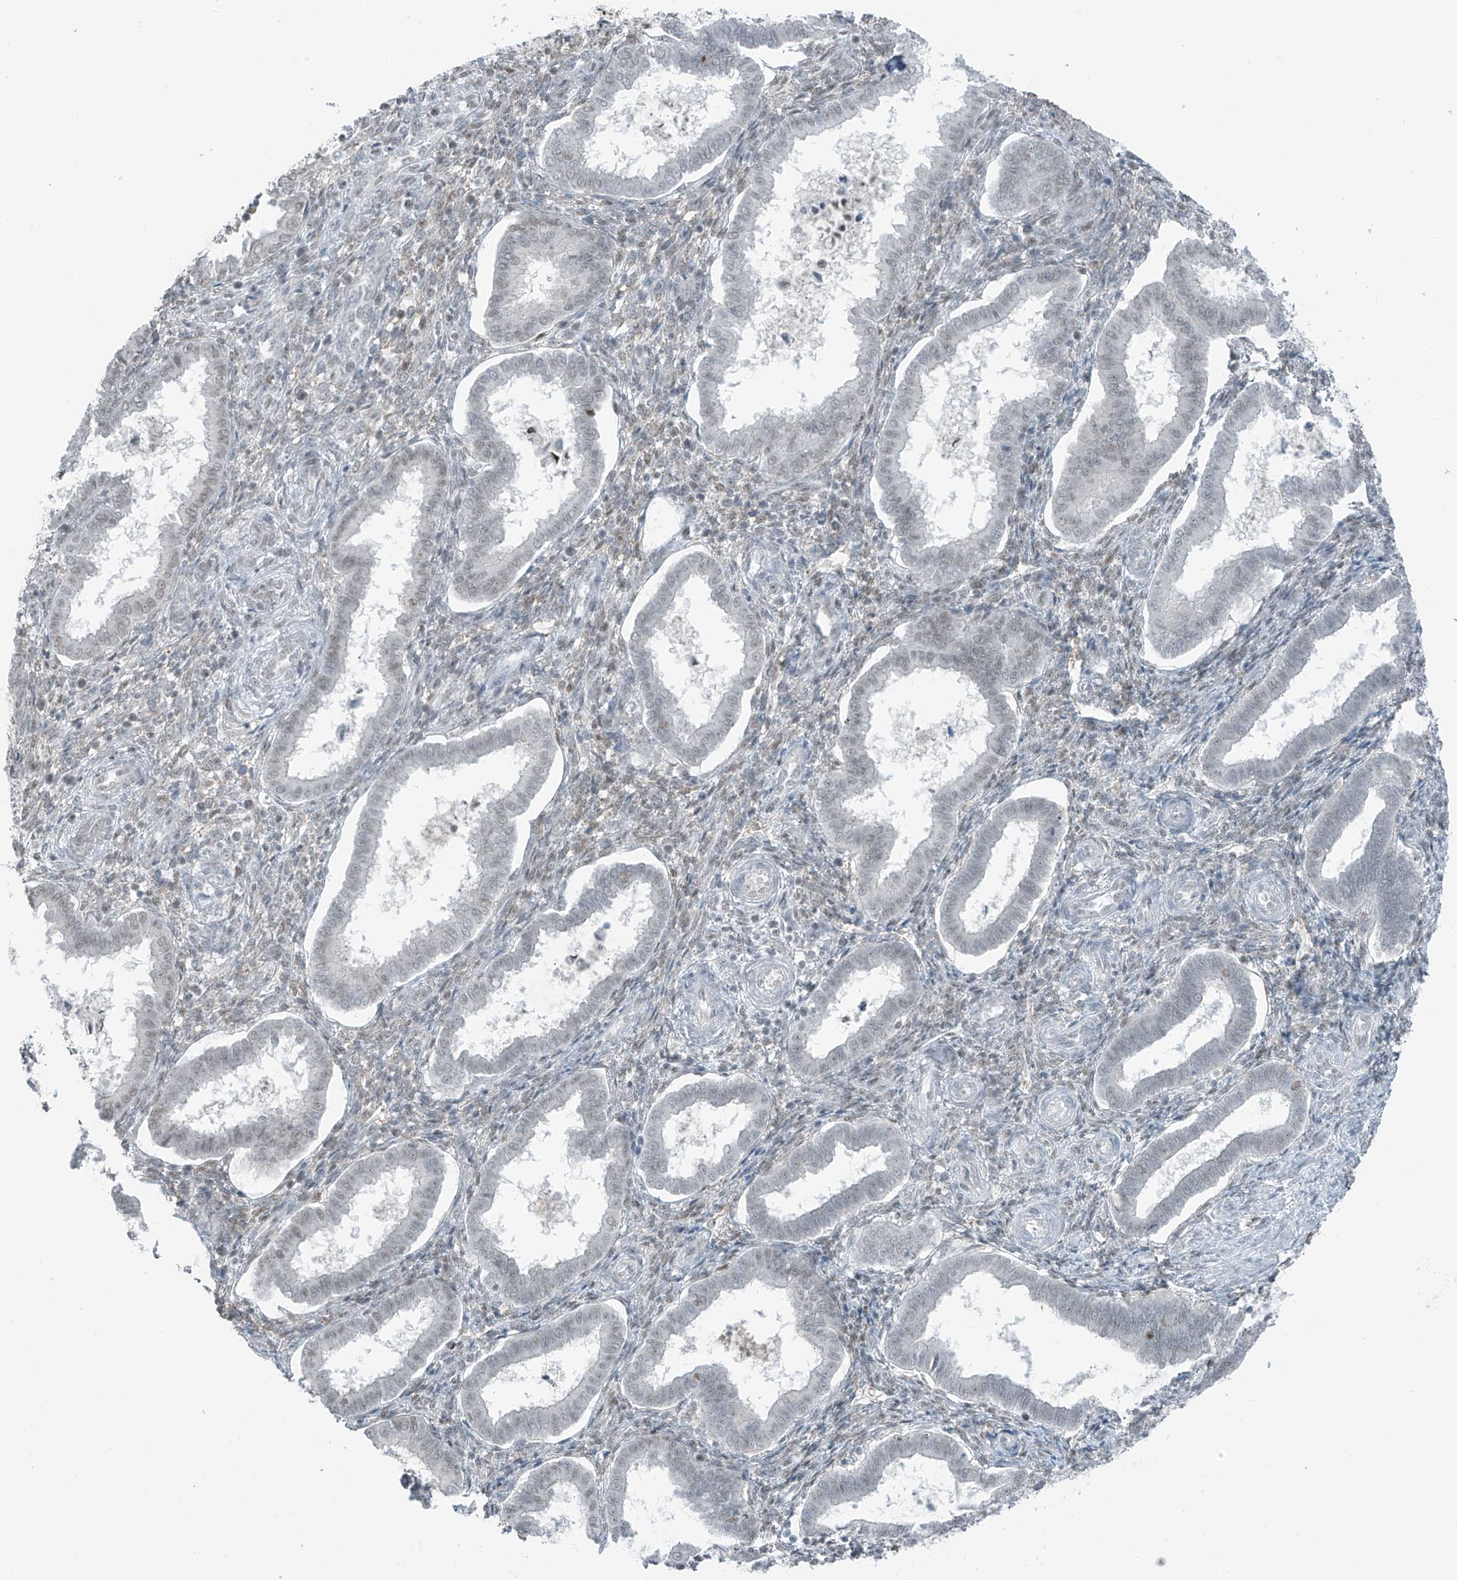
{"staining": {"intensity": "negative", "quantity": "none", "location": "none"}, "tissue": "endometrium", "cell_type": "Cells in endometrial stroma", "image_type": "normal", "snomed": [{"axis": "morphology", "description": "Normal tissue, NOS"}, {"axis": "topography", "description": "Endometrium"}], "caption": "Immunohistochemistry (IHC) micrograph of unremarkable human endometrium stained for a protein (brown), which demonstrates no positivity in cells in endometrial stroma.", "gene": "WRNIP1", "patient": {"sex": "female", "age": 24}}